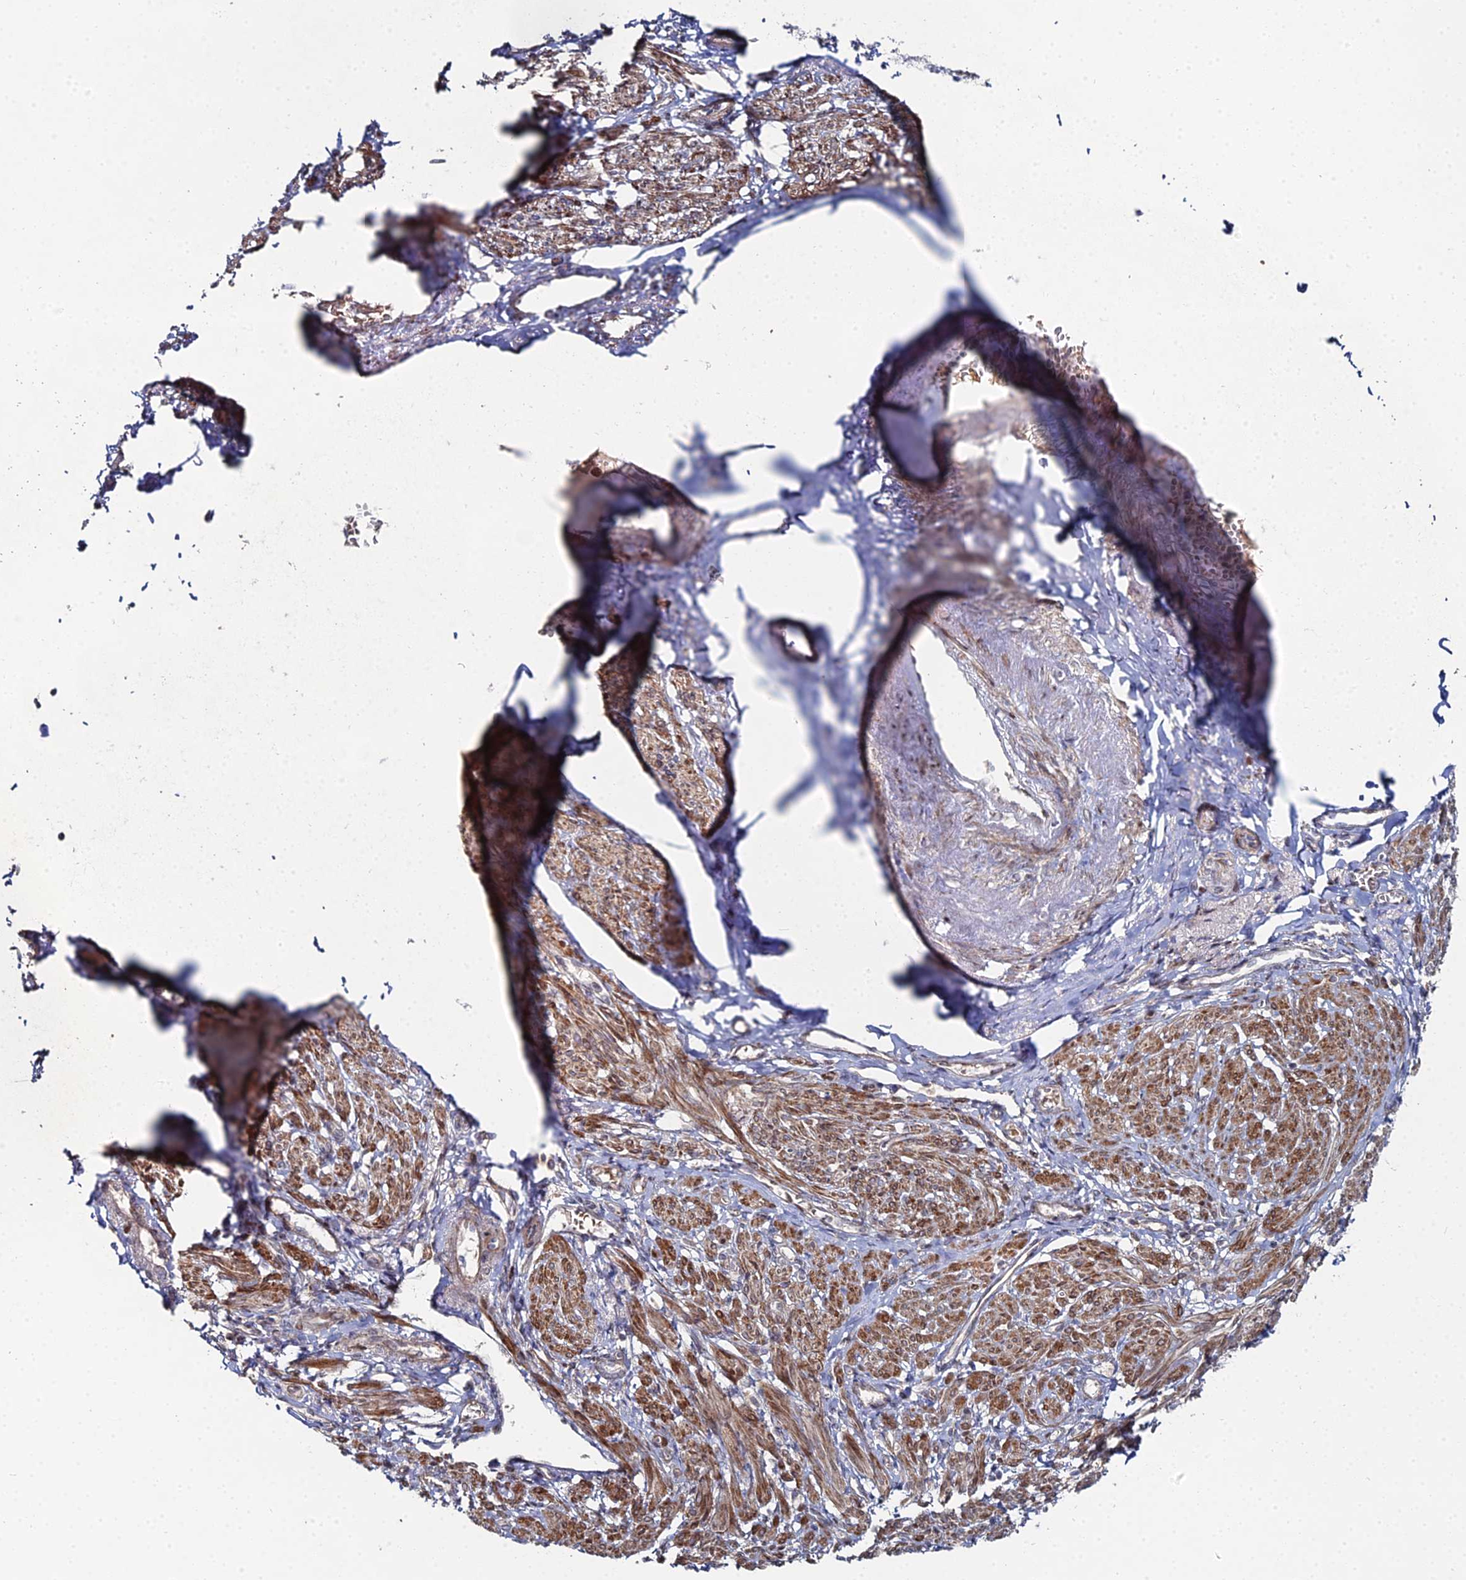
{"staining": {"intensity": "moderate", "quantity": "25%-75%", "location": "cytoplasmic/membranous"}, "tissue": "smooth muscle", "cell_type": "Smooth muscle cells", "image_type": "normal", "snomed": [{"axis": "morphology", "description": "Normal tissue, NOS"}, {"axis": "topography", "description": "Smooth muscle"}], "caption": "A histopathology image showing moderate cytoplasmic/membranous positivity in approximately 25%-75% of smooth muscle cells in normal smooth muscle, as visualized by brown immunohistochemical staining.", "gene": "SGMS1", "patient": {"sex": "female", "age": 39}}